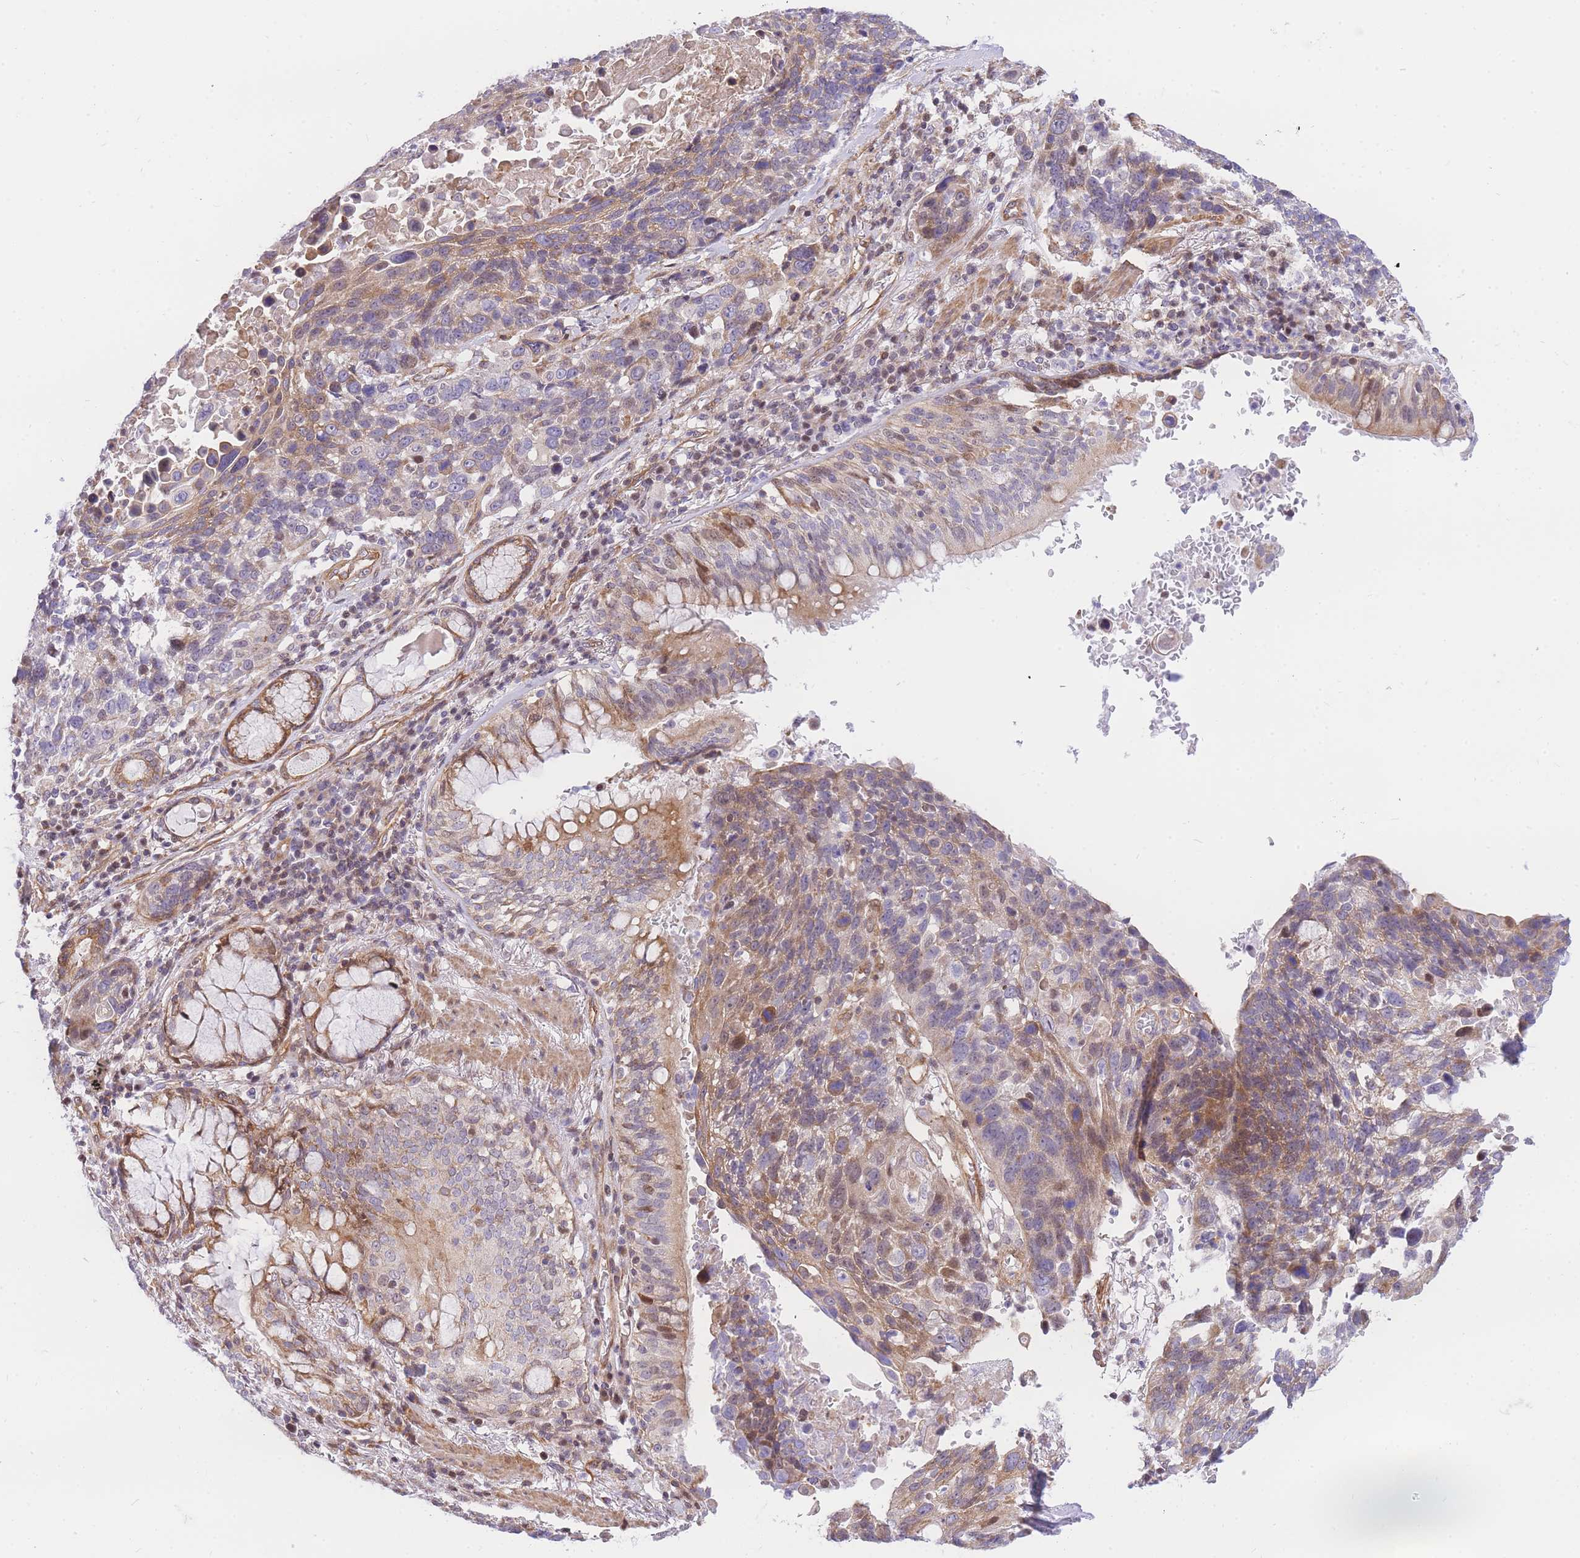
{"staining": {"intensity": "moderate", "quantity": "25%-75%", "location": "cytoplasmic/membranous,nuclear"}, "tissue": "lung cancer", "cell_type": "Tumor cells", "image_type": "cancer", "snomed": [{"axis": "morphology", "description": "Squamous cell carcinoma, NOS"}, {"axis": "topography", "description": "Lung"}], "caption": "This is a histology image of immunohistochemistry (IHC) staining of lung cancer (squamous cell carcinoma), which shows moderate positivity in the cytoplasmic/membranous and nuclear of tumor cells.", "gene": "S100PBP", "patient": {"sex": "male", "age": 66}}